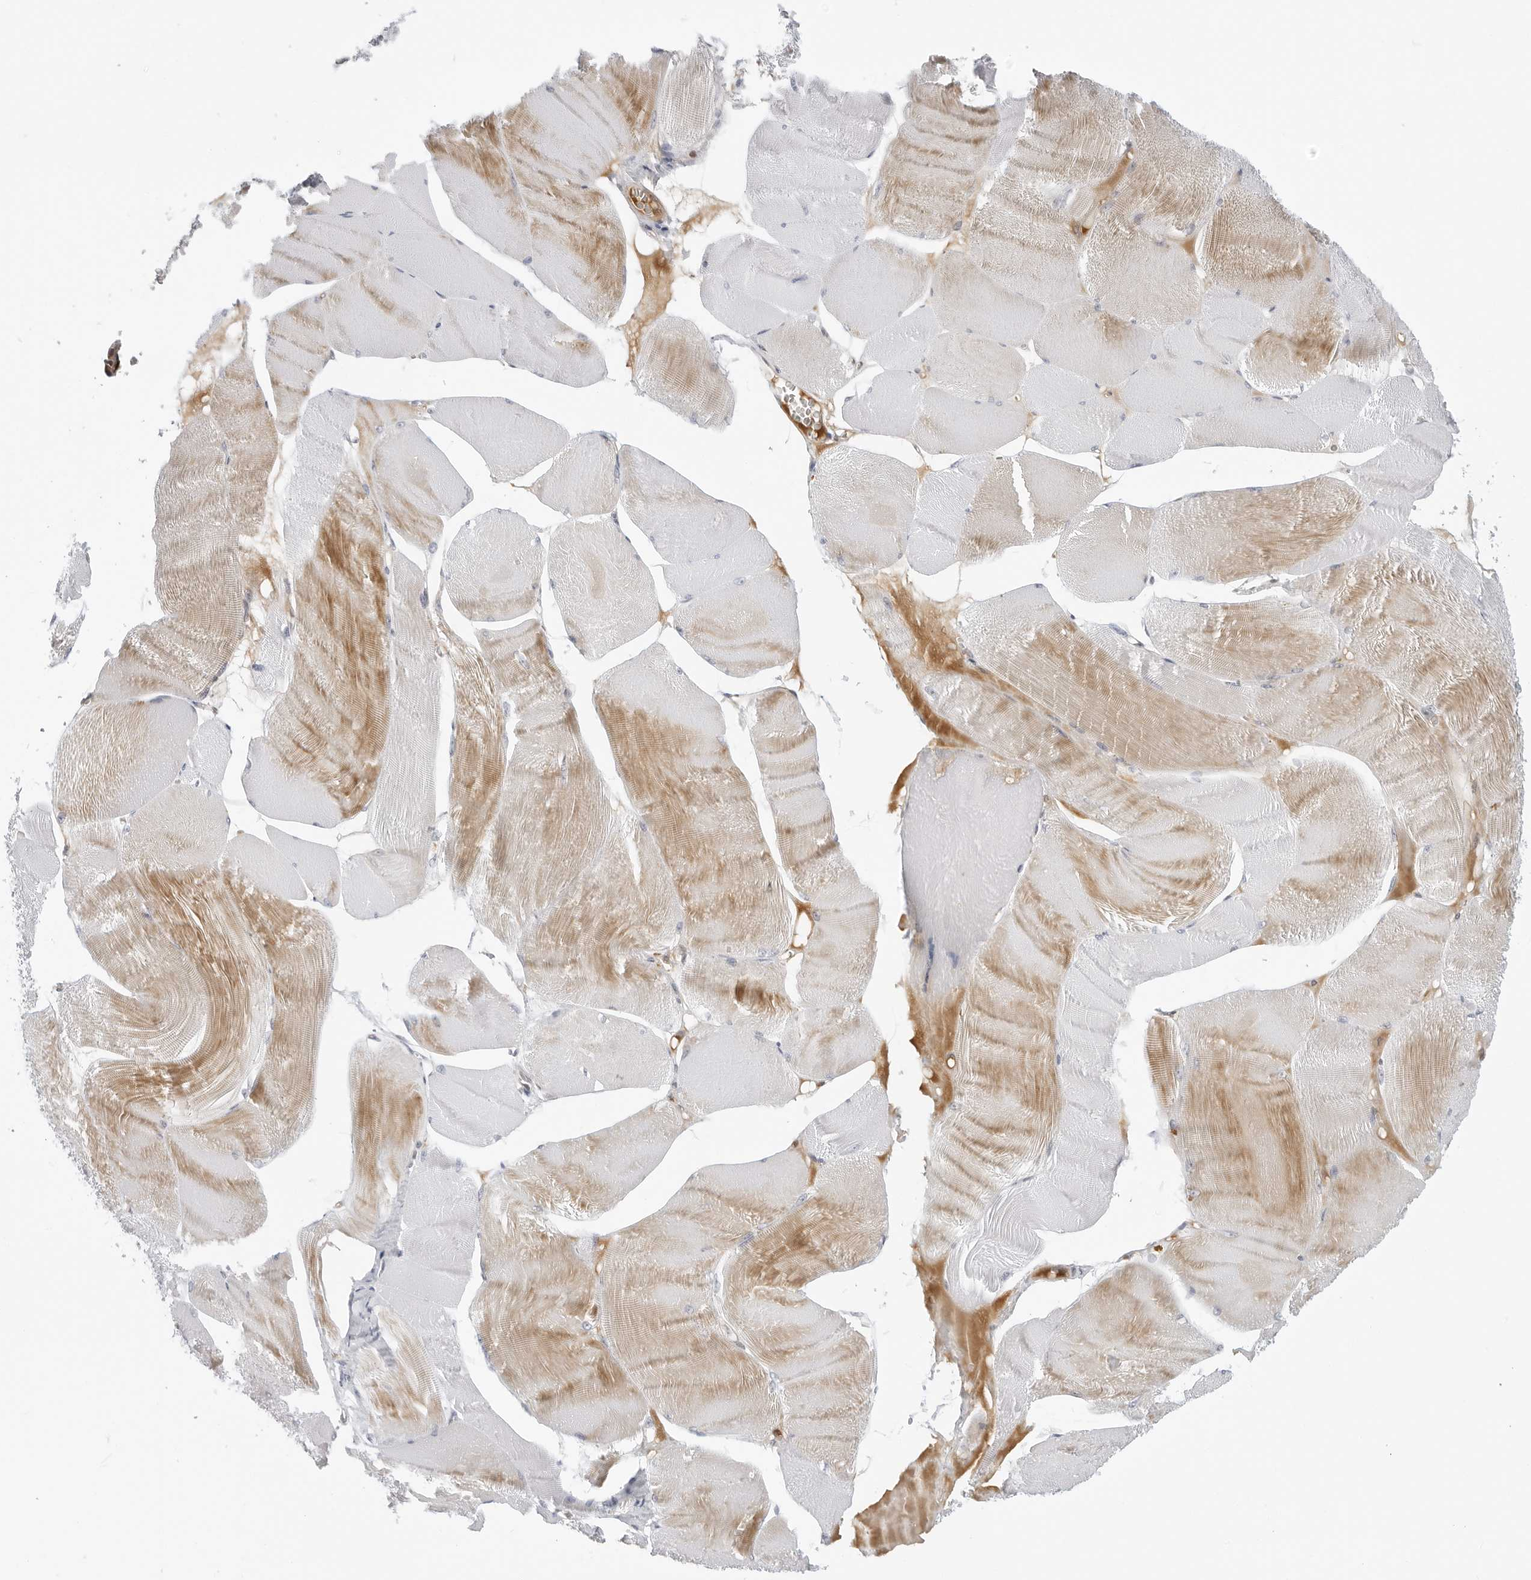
{"staining": {"intensity": "moderate", "quantity": "25%-75%", "location": "cytoplasmic/membranous"}, "tissue": "skeletal muscle", "cell_type": "Myocytes", "image_type": "normal", "snomed": [{"axis": "morphology", "description": "Normal tissue, NOS"}, {"axis": "morphology", "description": "Basal cell carcinoma"}, {"axis": "topography", "description": "Skeletal muscle"}], "caption": "Protein staining of unremarkable skeletal muscle reveals moderate cytoplasmic/membranous expression in approximately 25%-75% of myocytes.", "gene": "SUGCT", "patient": {"sex": "female", "age": 64}}